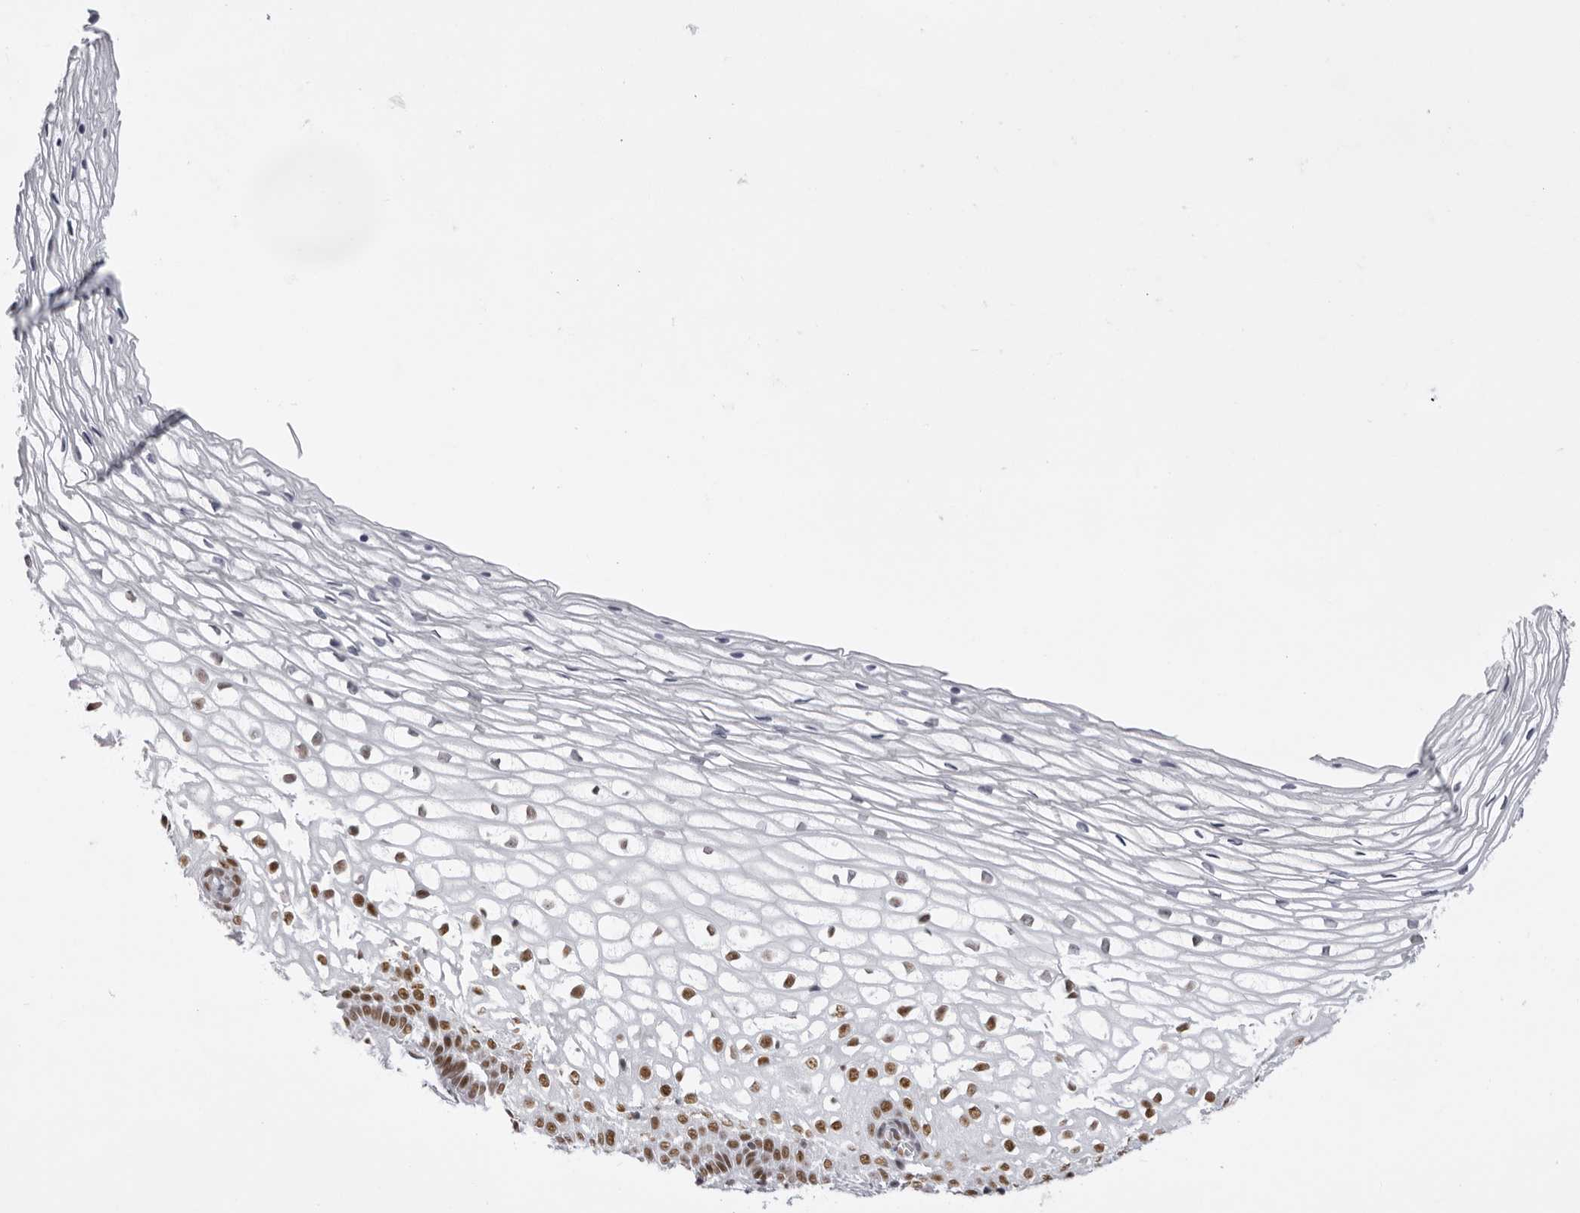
{"staining": {"intensity": "strong", "quantity": ">75%", "location": "nuclear"}, "tissue": "cervix", "cell_type": "Glandular cells", "image_type": "normal", "snomed": [{"axis": "morphology", "description": "Normal tissue, NOS"}, {"axis": "topography", "description": "Cervix"}], "caption": "DAB (3,3'-diaminobenzidine) immunohistochemical staining of normal human cervix shows strong nuclear protein expression in about >75% of glandular cells. The staining was performed using DAB, with brown indicating positive protein expression. Nuclei are stained blue with hematoxylin.", "gene": "IRF2BP2", "patient": {"sex": "female", "age": 27}}